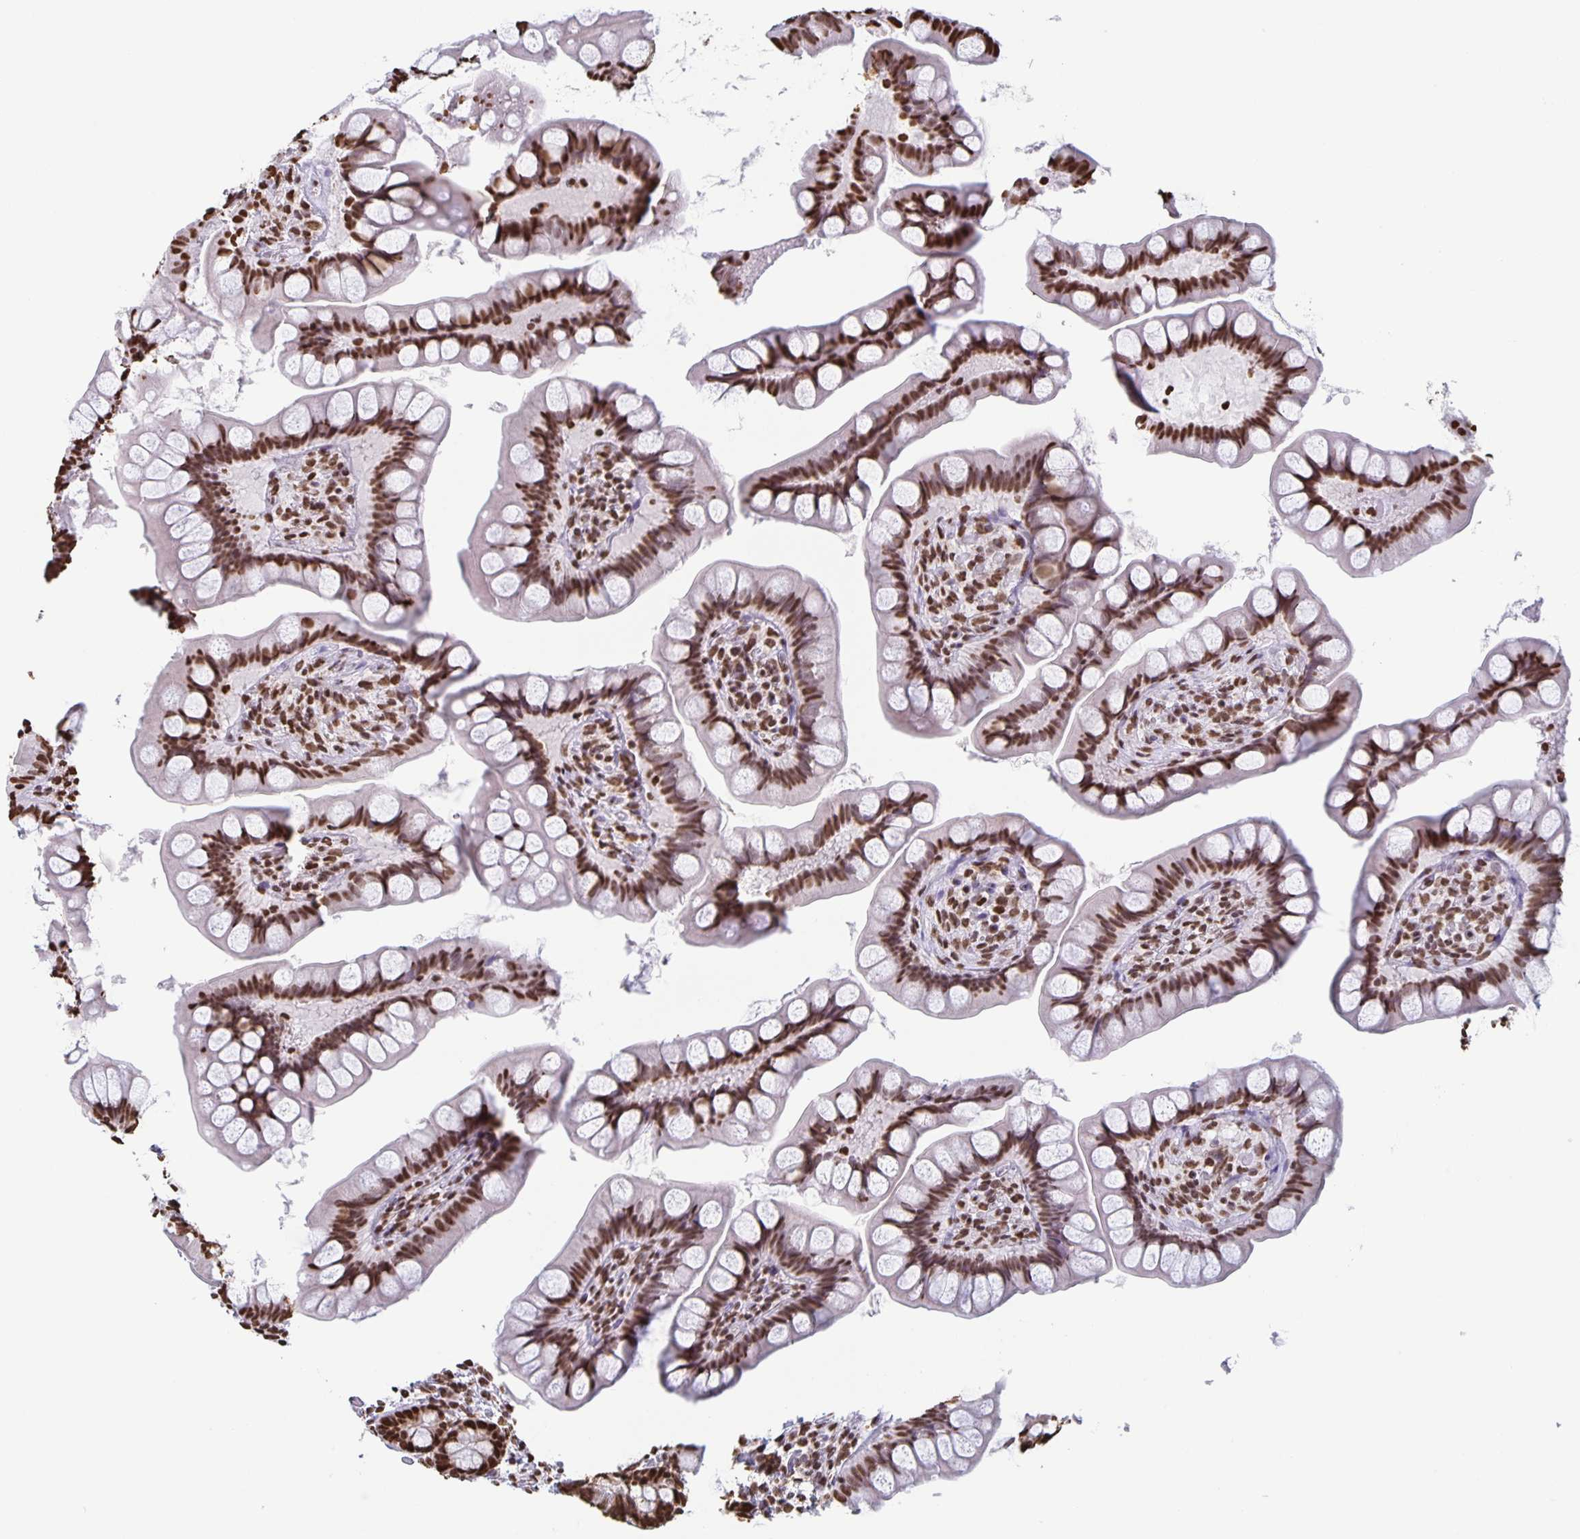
{"staining": {"intensity": "strong", "quantity": ">75%", "location": "nuclear"}, "tissue": "small intestine", "cell_type": "Glandular cells", "image_type": "normal", "snomed": [{"axis": "morphology", "description": "Normal tissue, NOS"}, {"axis": "topography", "description": "Small intestine"}], "caption": "Immunohistochemistry photomicrograph of normal small intestine: small intestine stained using immunohistochemistry exhibits high levels of strong protein expression localized specifically in the nuclear of glandular cells, appearing as a nuclear brown color.", "gene": "DUT", "patient": {"sex": "male", "age": 70}}